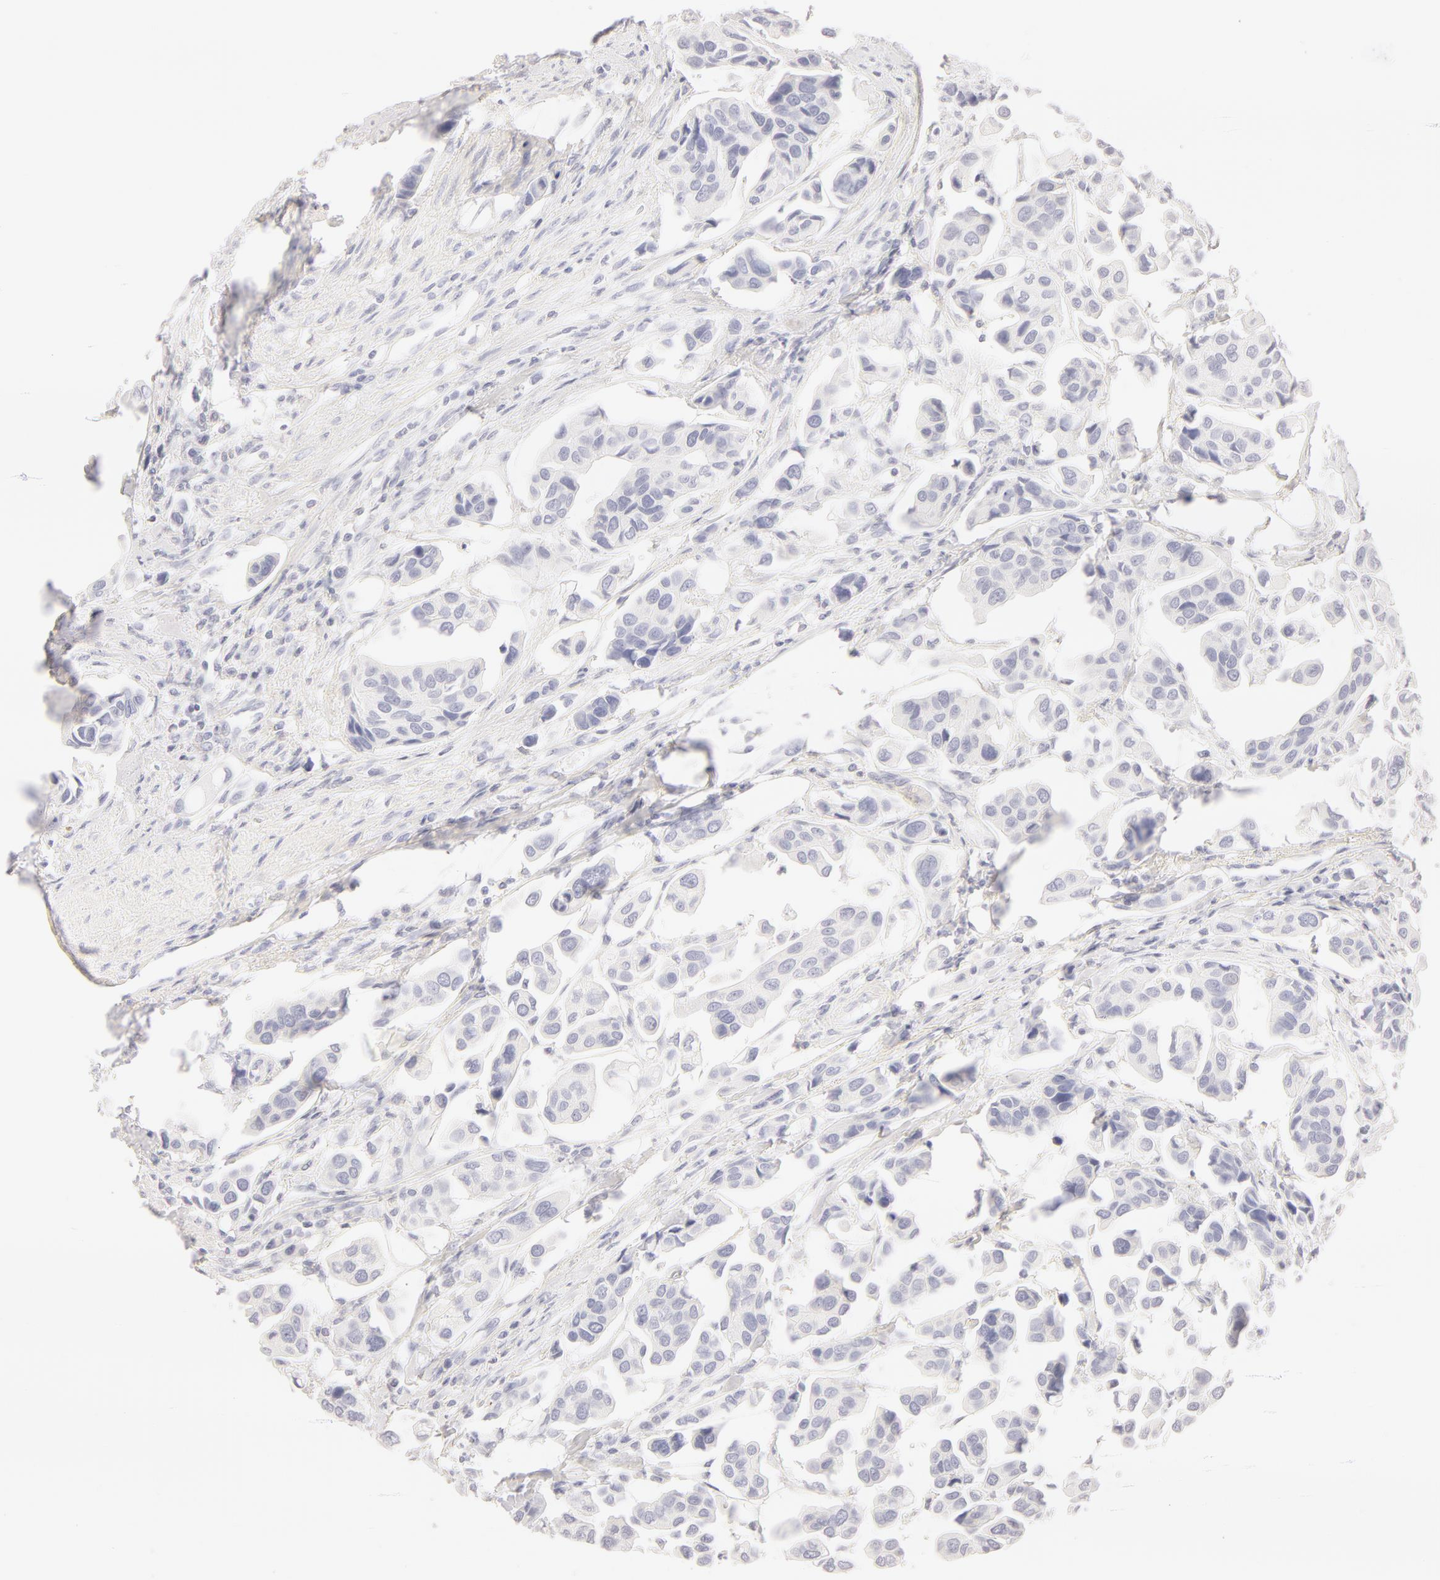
{"staining": {"intensity": "negative", "quantity": "none", "location": "none"}, "tissue": "urothelial cancer", "cell_type": "Tumor cells", "image_type": "cancer", "snomed": [{"axis": "morphology", "description": "Adenocarcinoma, NOS"}, {"axis": "topography", "description": "Urinary bladder"}], "caption": "This is an IHC histopathology image of human urothelial cancer. There is no staining in tumor cells.", "gene": "LGALS7B", "patient": {"sex": "male", "age": 61}}